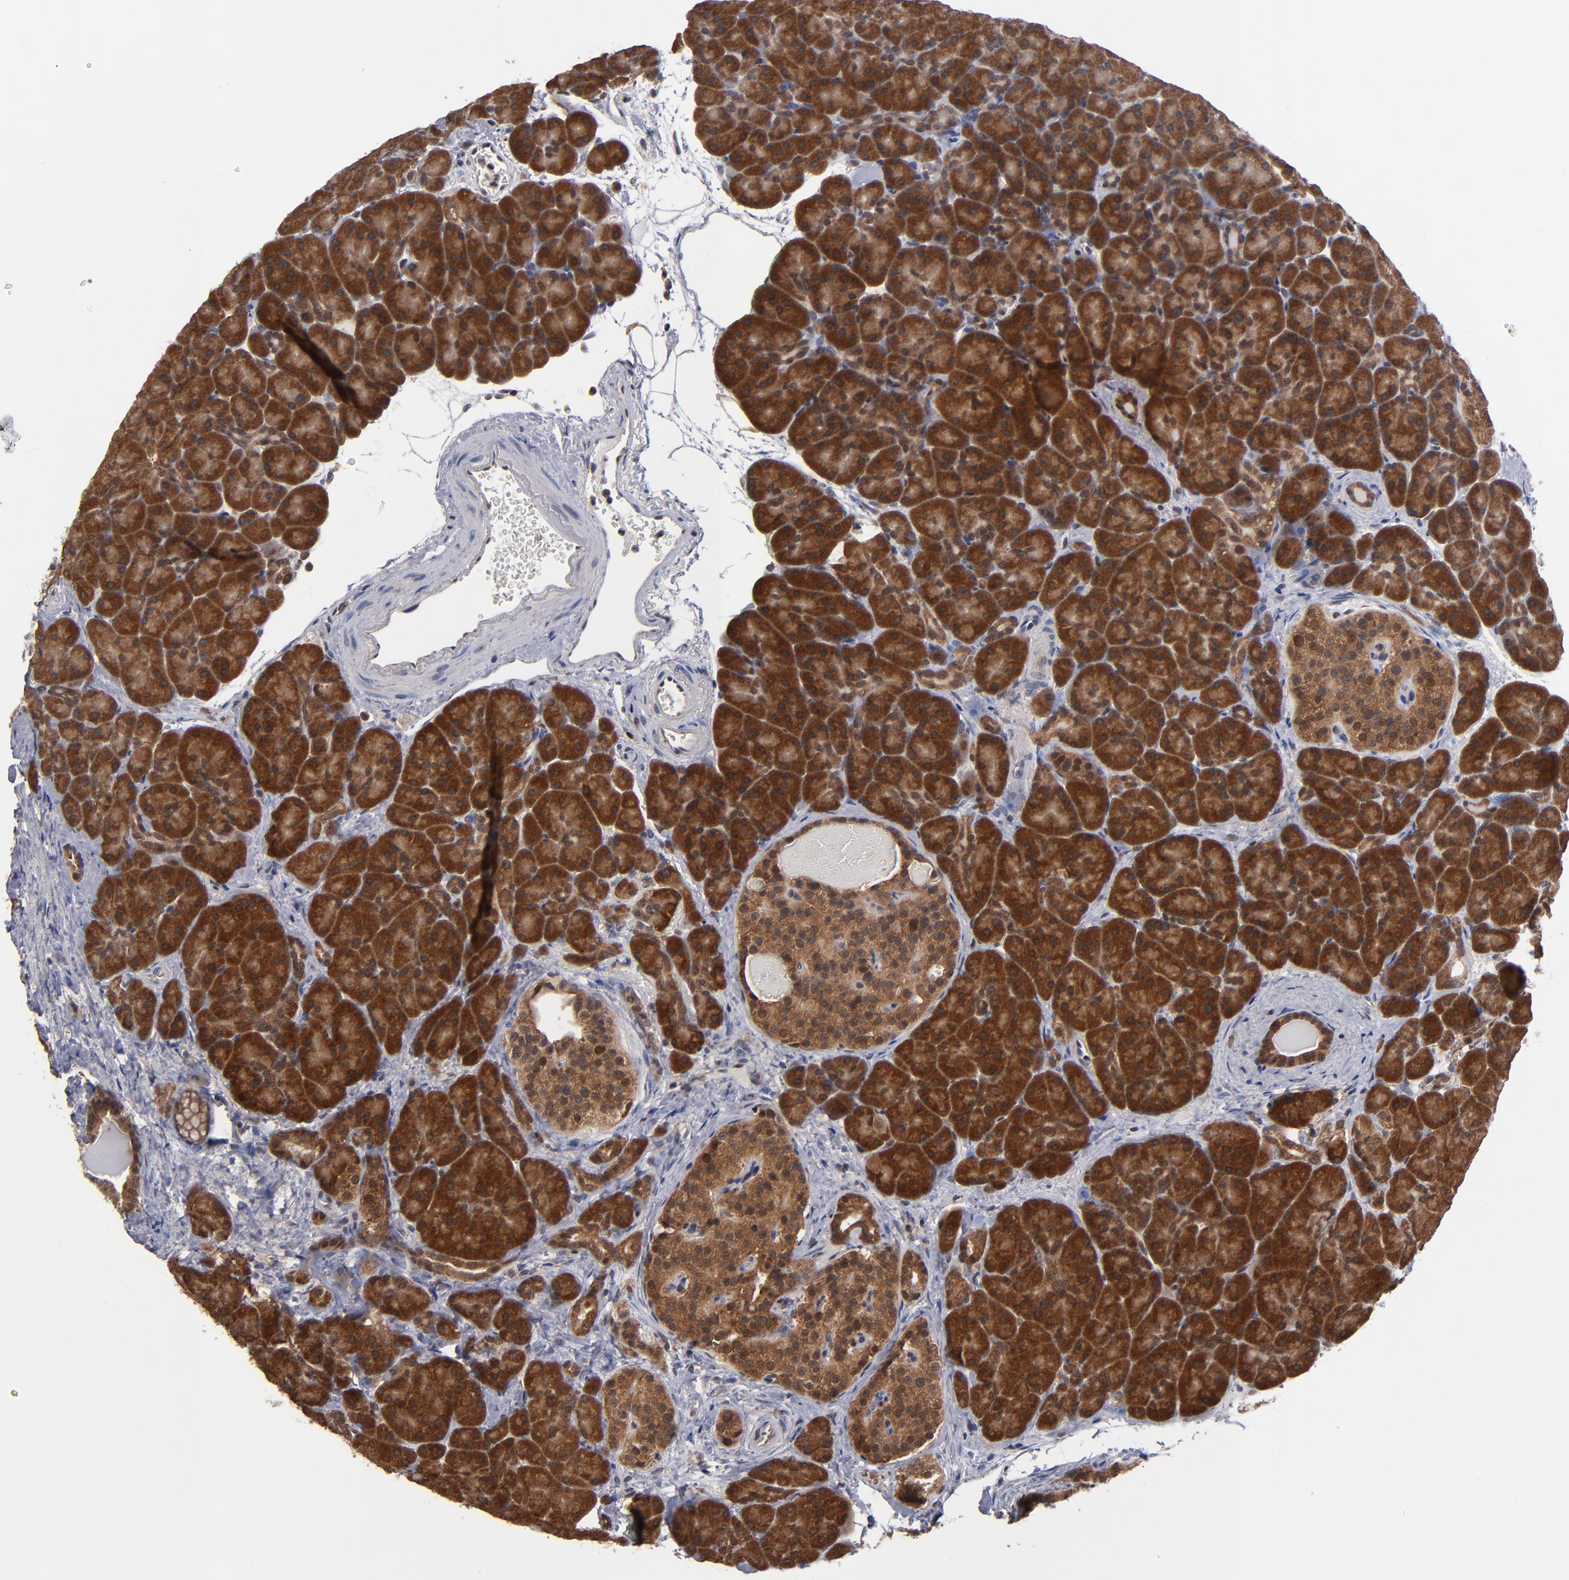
{"staining": {"intensity": "strong", "quantity": ">75%", "location": "cytoplasmic/membranous"}, "tissue": "pancreas", "cell_type": "Exocrine glandular cells", "image_type": "normal", "snomed": [{"axis": "morphology", "description": "Normal tissue, NOS"}, {"axis": "topography", "description": "Pancreas"}], "caption": "Strong cytoplasmic/membranous protein expression is appreciated in approximately >75% of exocrine glandular cells in pancreas.", "gene": "ALG13", "patient": {"sex": "male", "age": 66}}